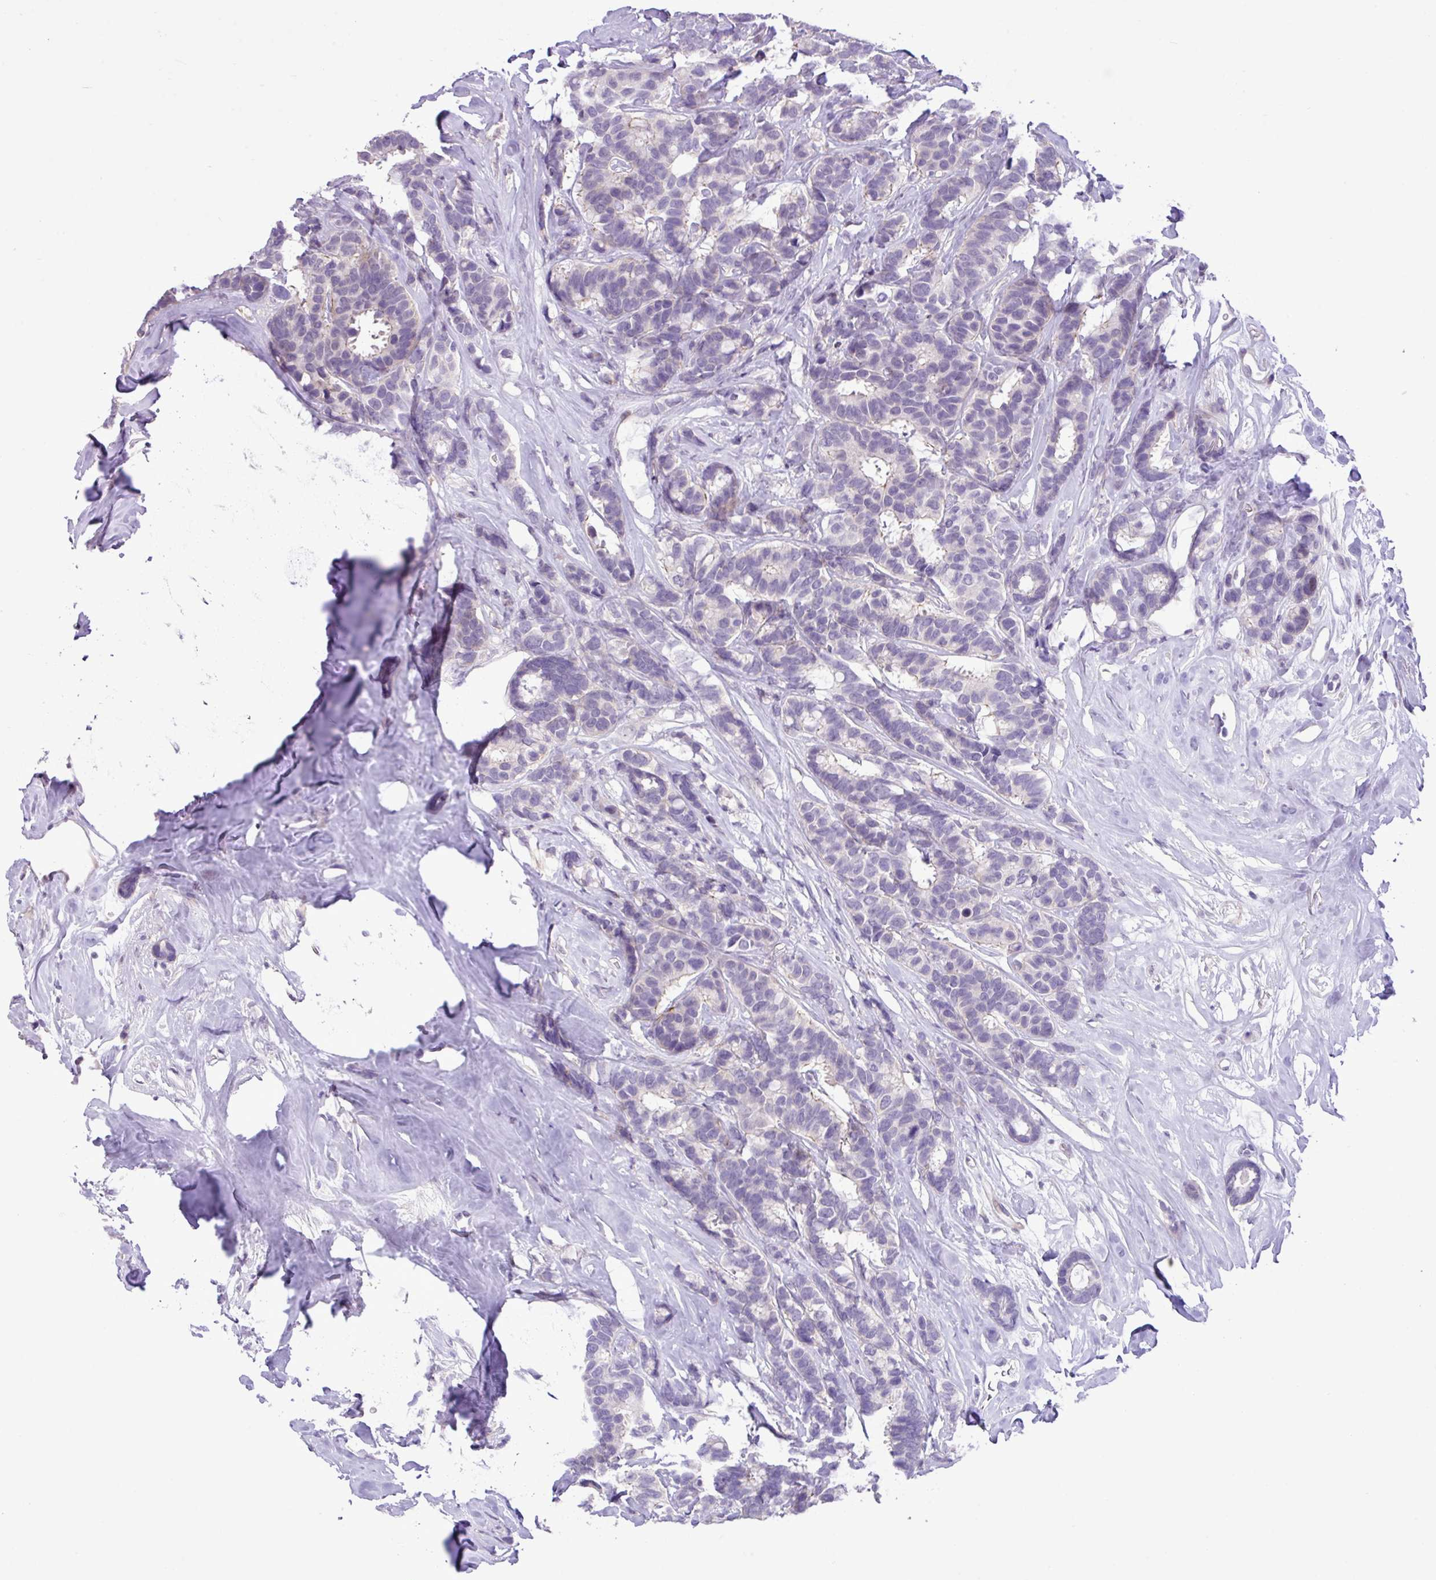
{"staining": {"intensity": "negative", "quantity": "none", "location": "none"}, "tissue": "breast cancer", "cell_type": "Tumor cells", "image_type": "cancer", "snomed": [{"axis": "morphology", "description": "Duct carcinoma"}, {"axis": "topography", "description": "Breast"}], "caption": "A histopathology image of breast cancer (infiltrating ductal carcinoma) stained for a protein exhibits no brown staining in tumor cells.", "gene": "YLPM1", "patient": {"sex": "female", "age": 87}}